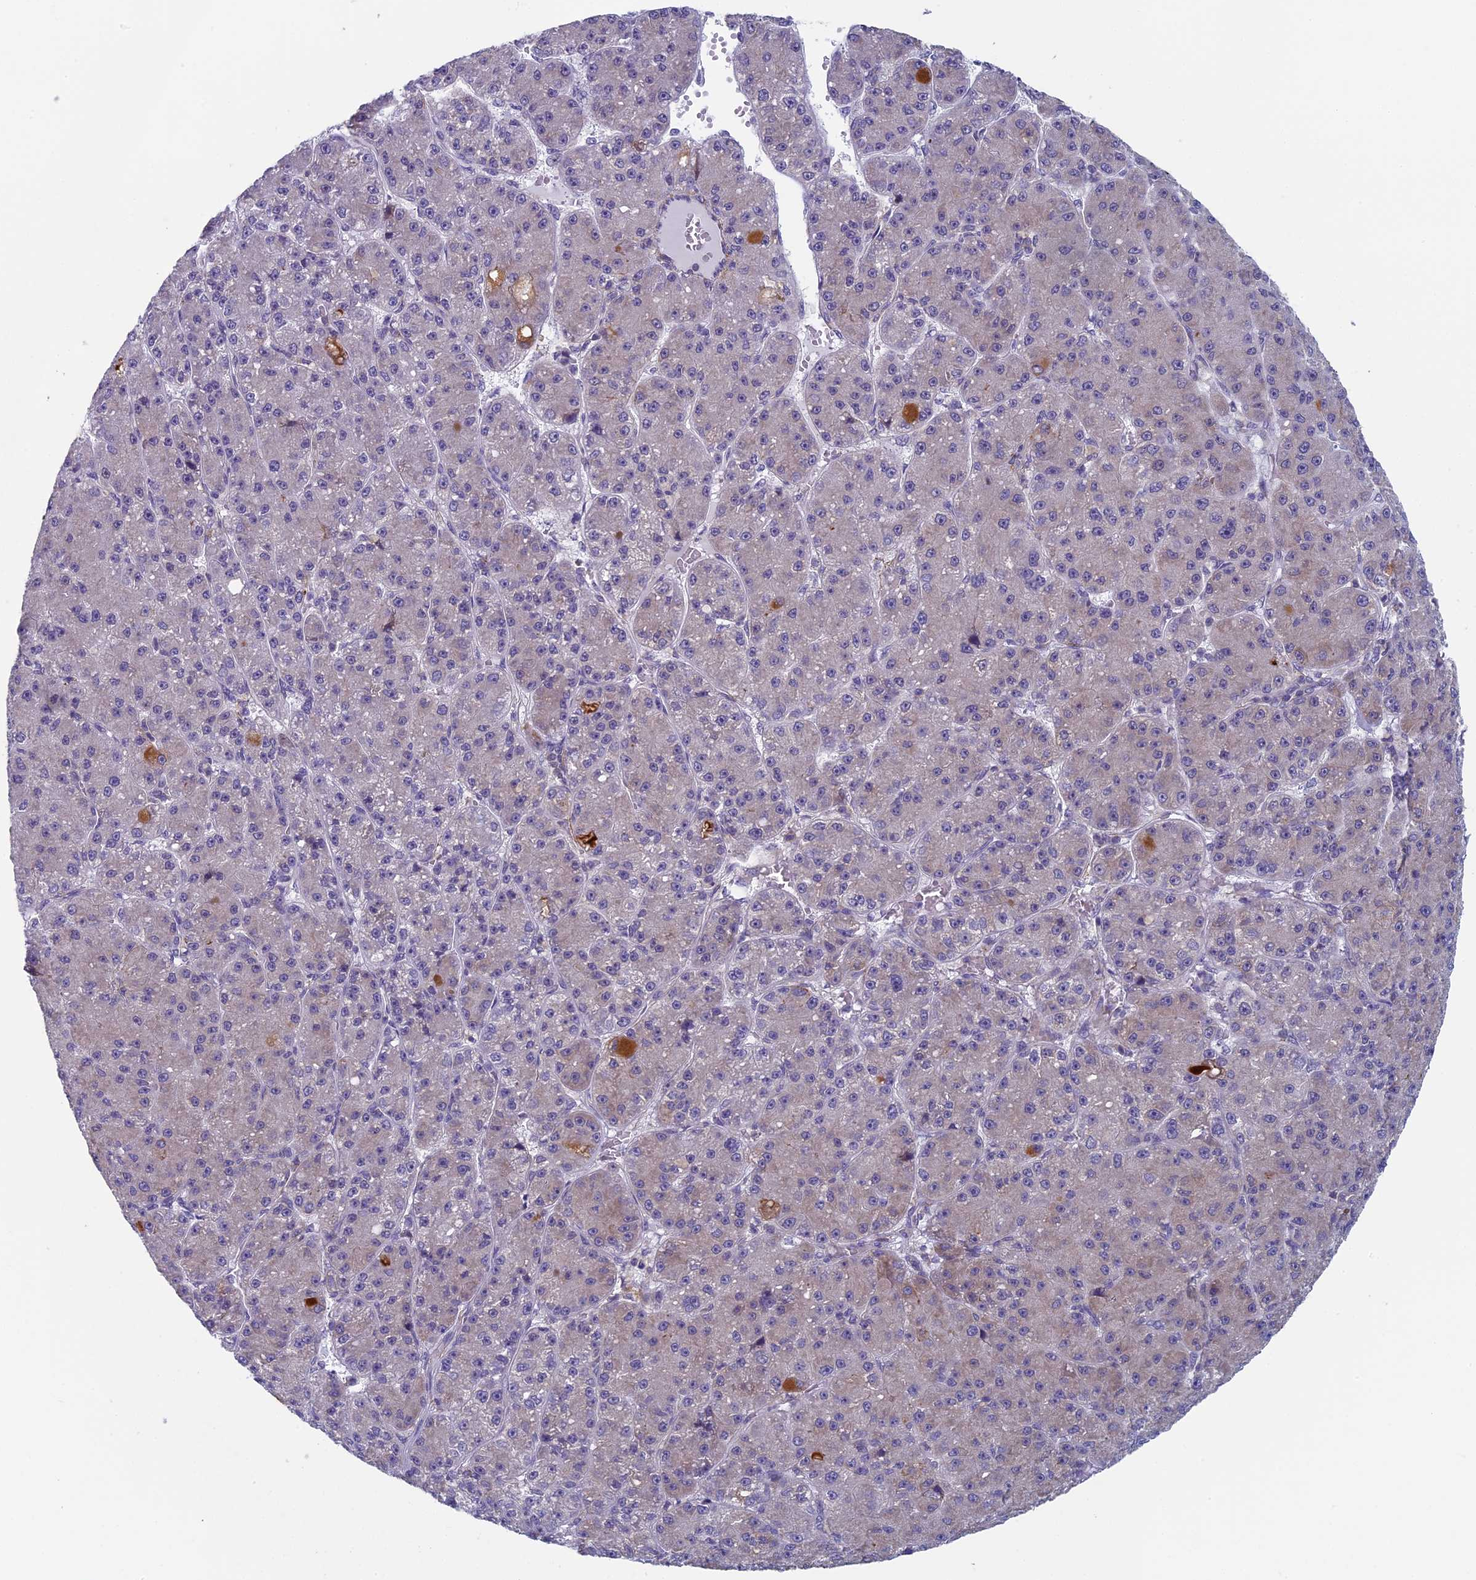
{"staining": {"intensity": "negative", "quantity": "none", "location": "none"}, "tissue": "liver cancer", "cell_type": "Tumor cells", "image_type": "cancer", "snomed": [{"axis": "morphology", "description": "Carcinoma, Hepatocellular, NOS"}, {"axis": "topography", "description": "Liver"}], "caption": "A histopathology image of human liver cancer (hepatocellular carcinoma) is negative for staining in tumor cells. (Immunohistochemistry, brightfield microscopy, high magnification).", "gene": "CNEP1R1", "patient": {"sex": "male", "age": 67}}